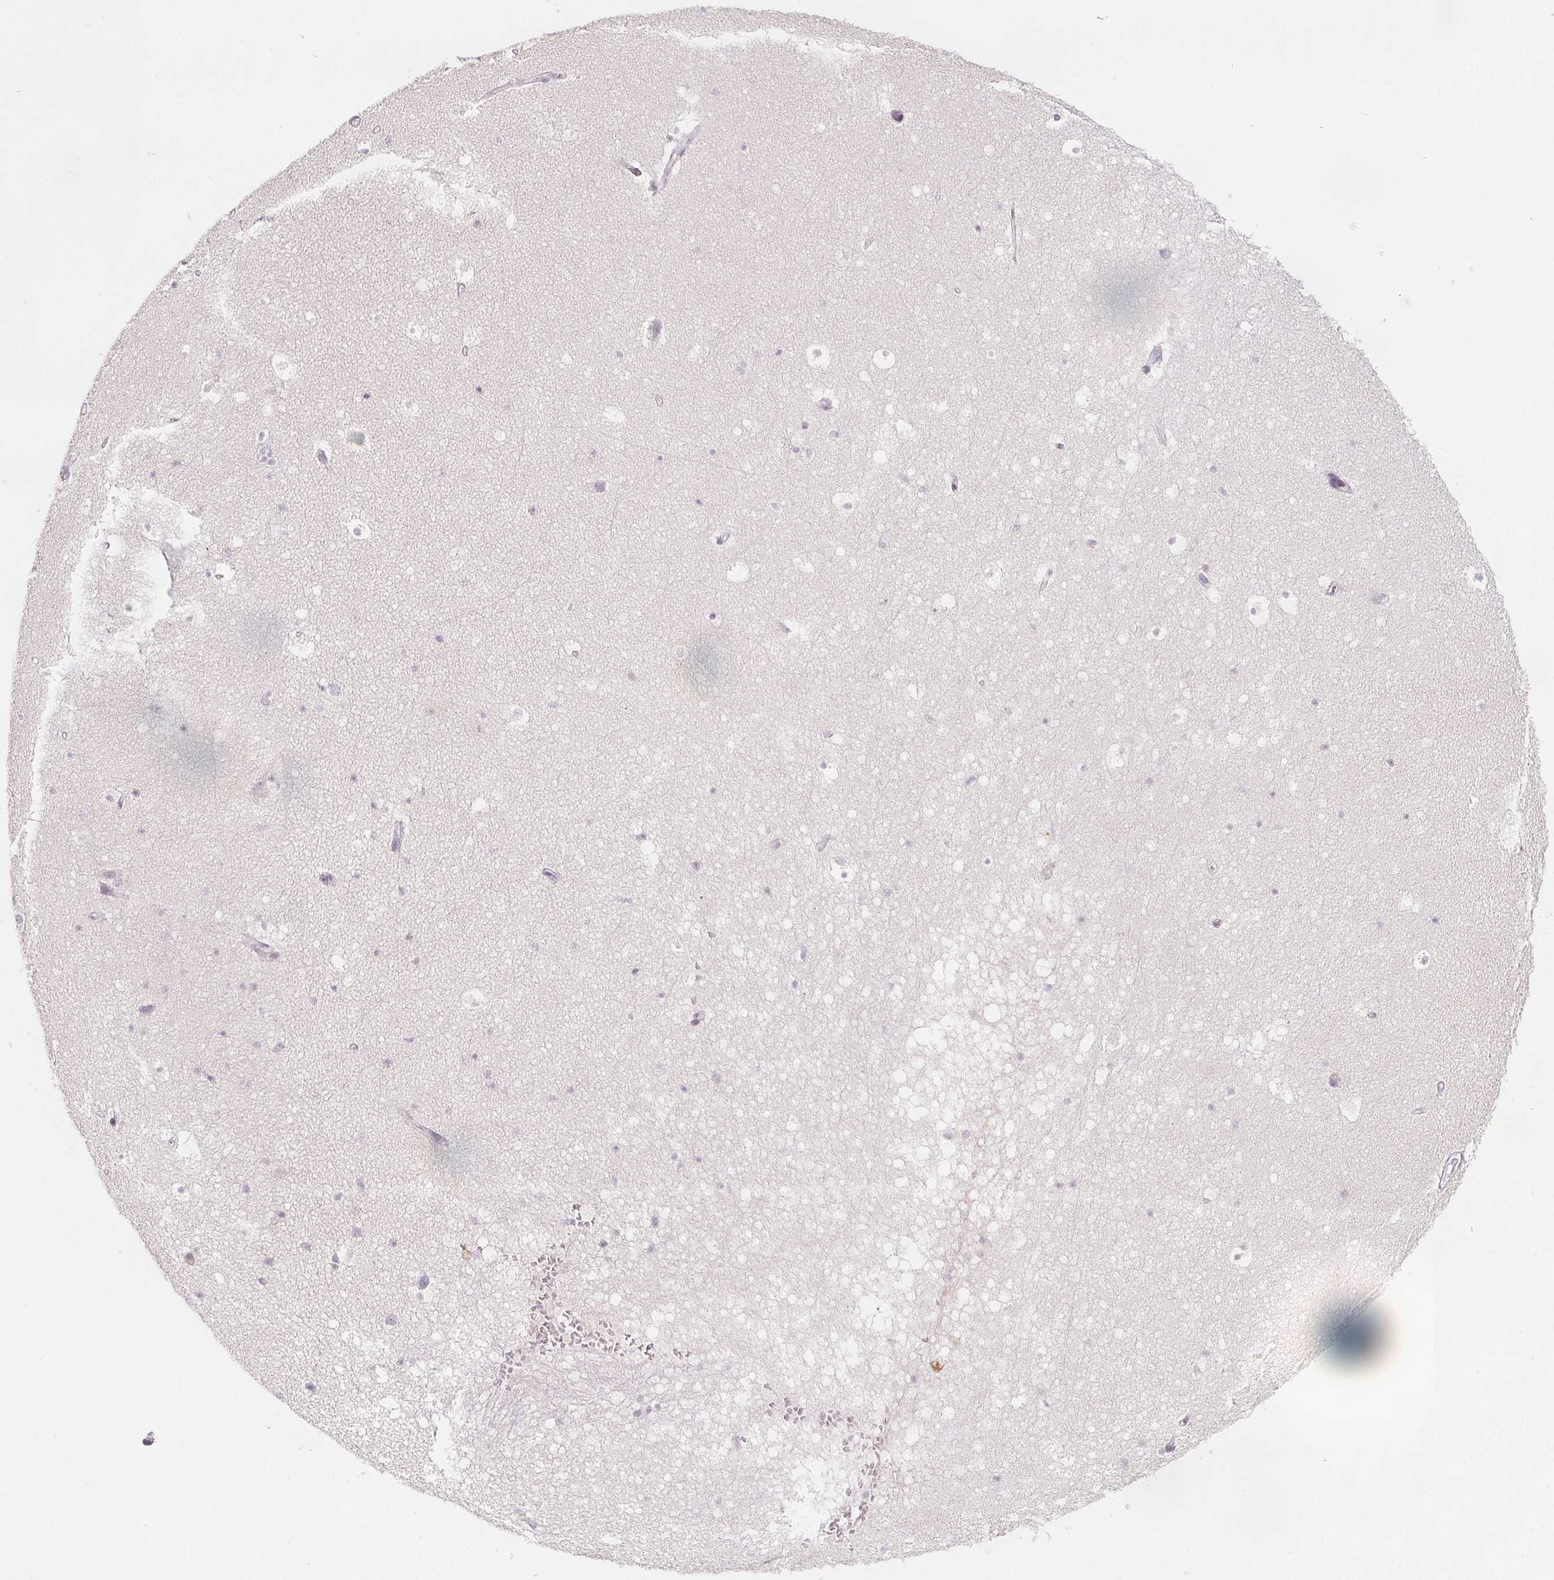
{"staining": {"intensity": "negative", "quantity": "none", "location": "none"}, "tissue": "hippocampus", "cell_type": "Glial cells", "image_type": "normal", "snomed": [{"axis": "morphology", "description": "Normal tissue, NOS"}, {"axis": "topography", "description": "Hippocampus"}], "caption": "Immunohistochemistry photomicrograph of benign hippocampus stained for a protein (brown), which shows no positivity in glial cells.", "gene": "IL17C", "patient": {"sex": "male", "age": 26}}